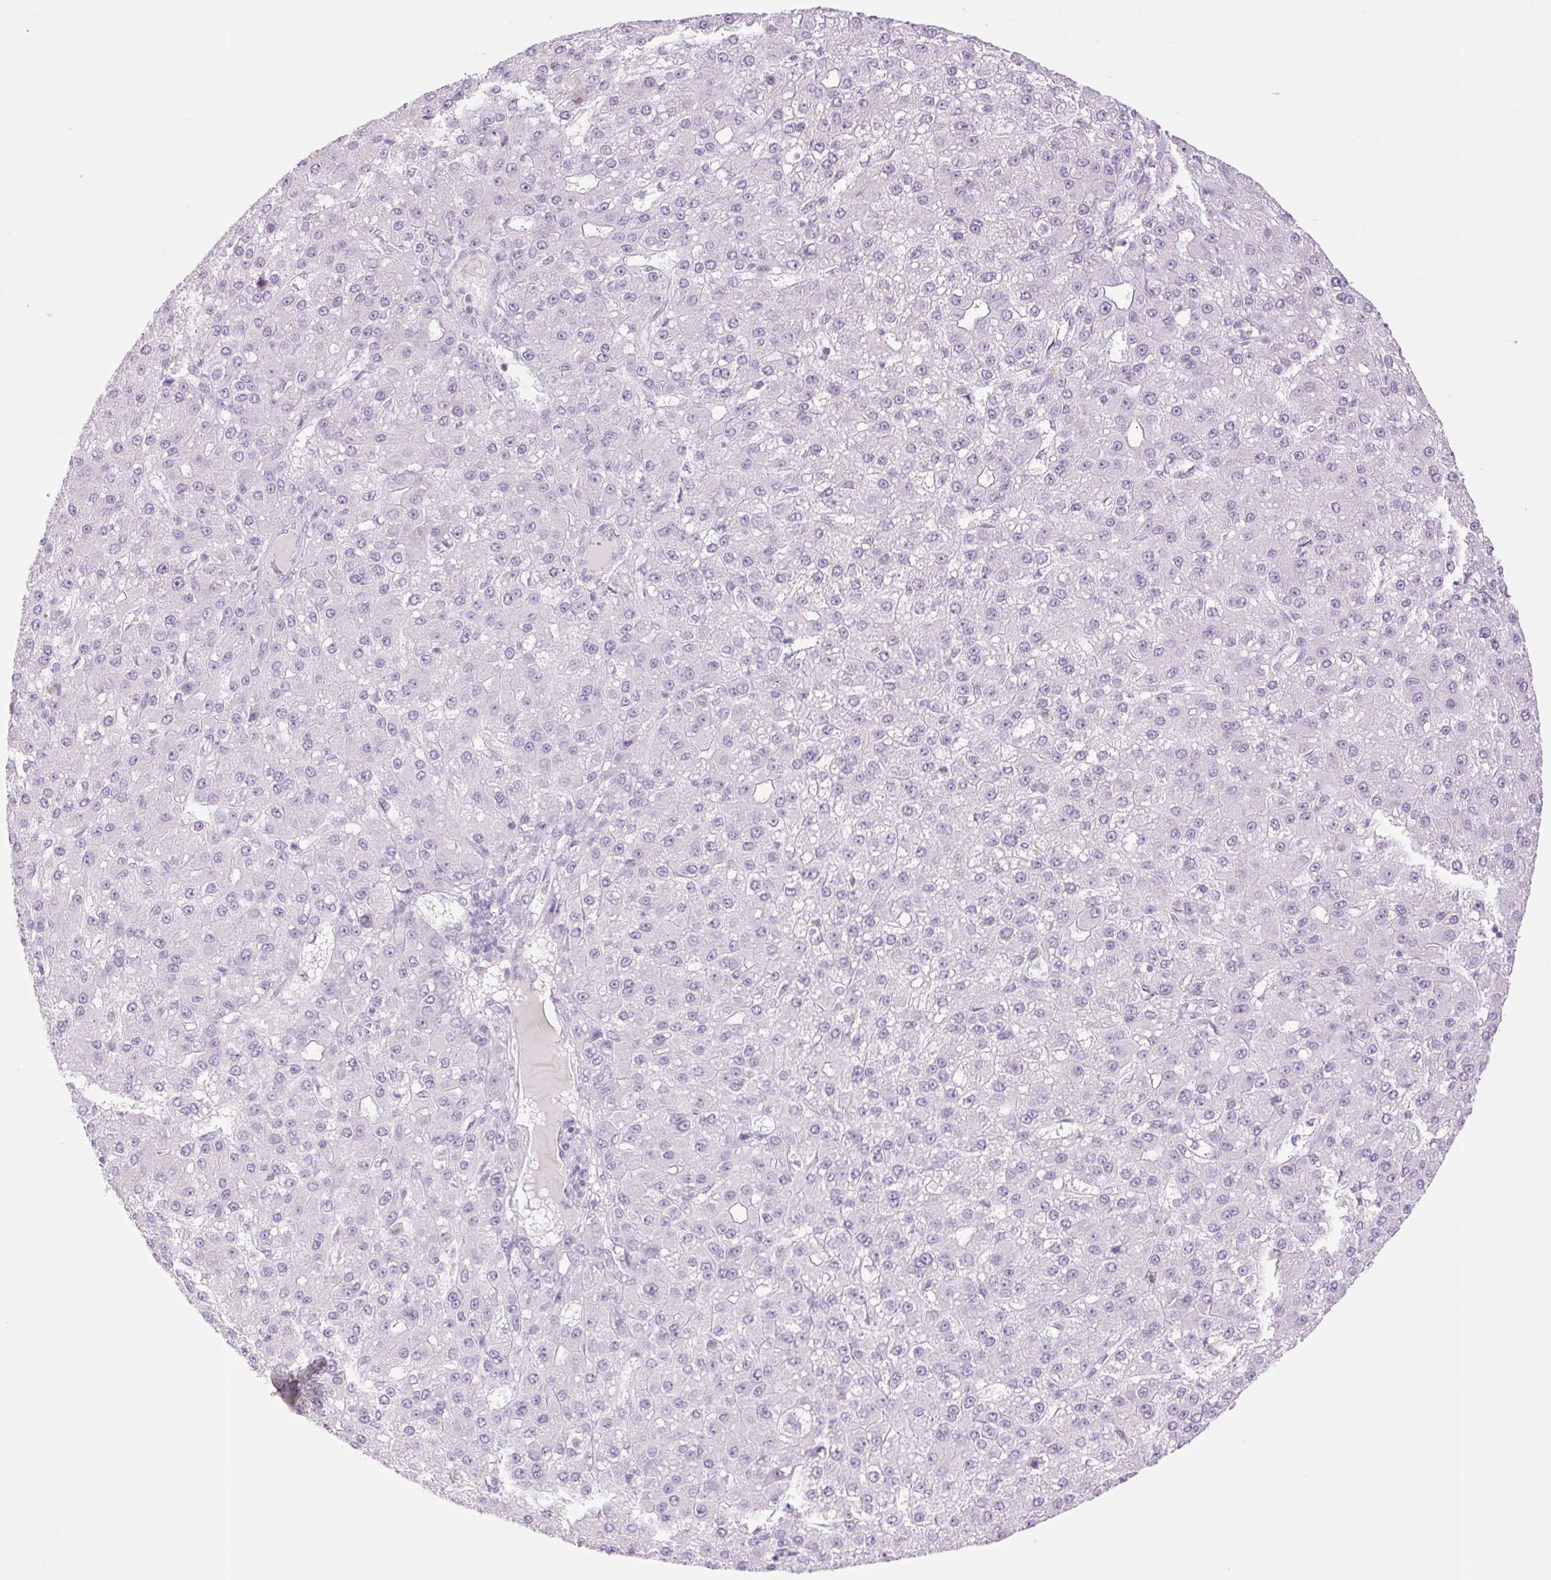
{"staining": {"intensity": "negative", "quantity": "none", "location": "none"}, "tissue": "liver cancer", "cell_type": "Tumor cells", "image_type": "cancer", "snomed": [{"axis": "morphology", "description": "Carcinoma, Hepatocellular, NOS"}, {"axis": "topography", "description": "Liver"}], "caption": "There is no significant positivity in tumor cells of liver cancer (hepatocellular carcinoma). (DAB (3,3'-diaminobenzidine) IHC visualized using brightfield microscopy, high magnification).", "gene": "TBX15", "patient": {"sex": "male", "age": 67}}